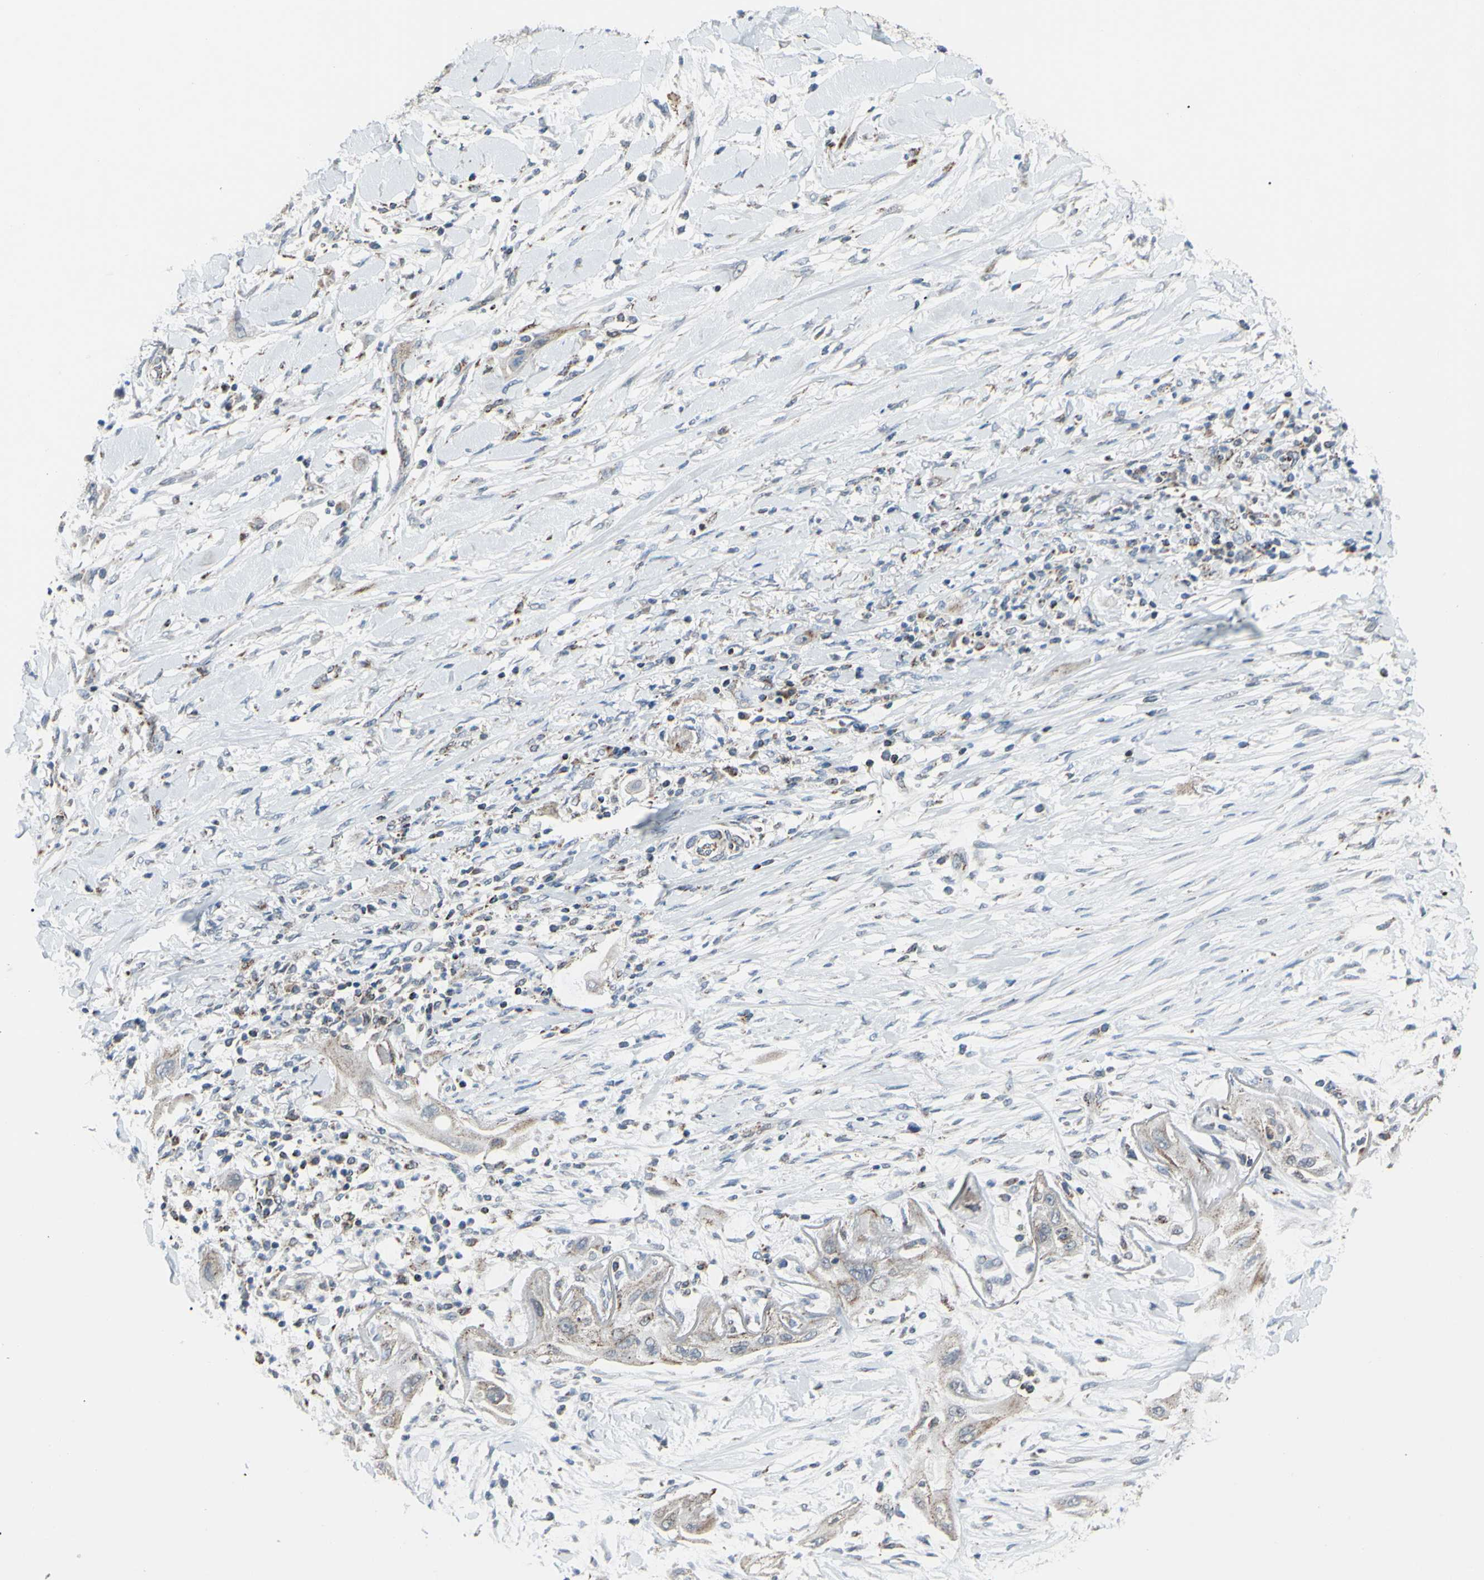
{"staining": {"intensity": "weak", "quantity": "25%-75%", "location": "cytoplasmic/membranous"}, "tissue": "lung cancer", "cell_type": "Tumor cells", "image_type": "cancer", "snomed": [{"axis": "morphology", "description": "Squamous cell carcinoma, NOS"}, {"axis": "topography", "description": "Lung"}], "caption": "A photomicrograph showing weak cytoplasmic/membranous staining in approximately 25%-75% of tumor cells in lung squamous cell carcinoma, as visualized by brown immunohistochemical staining.", "gene": "GLT8D1", "patient": {"sex": "female", "age": 47}}